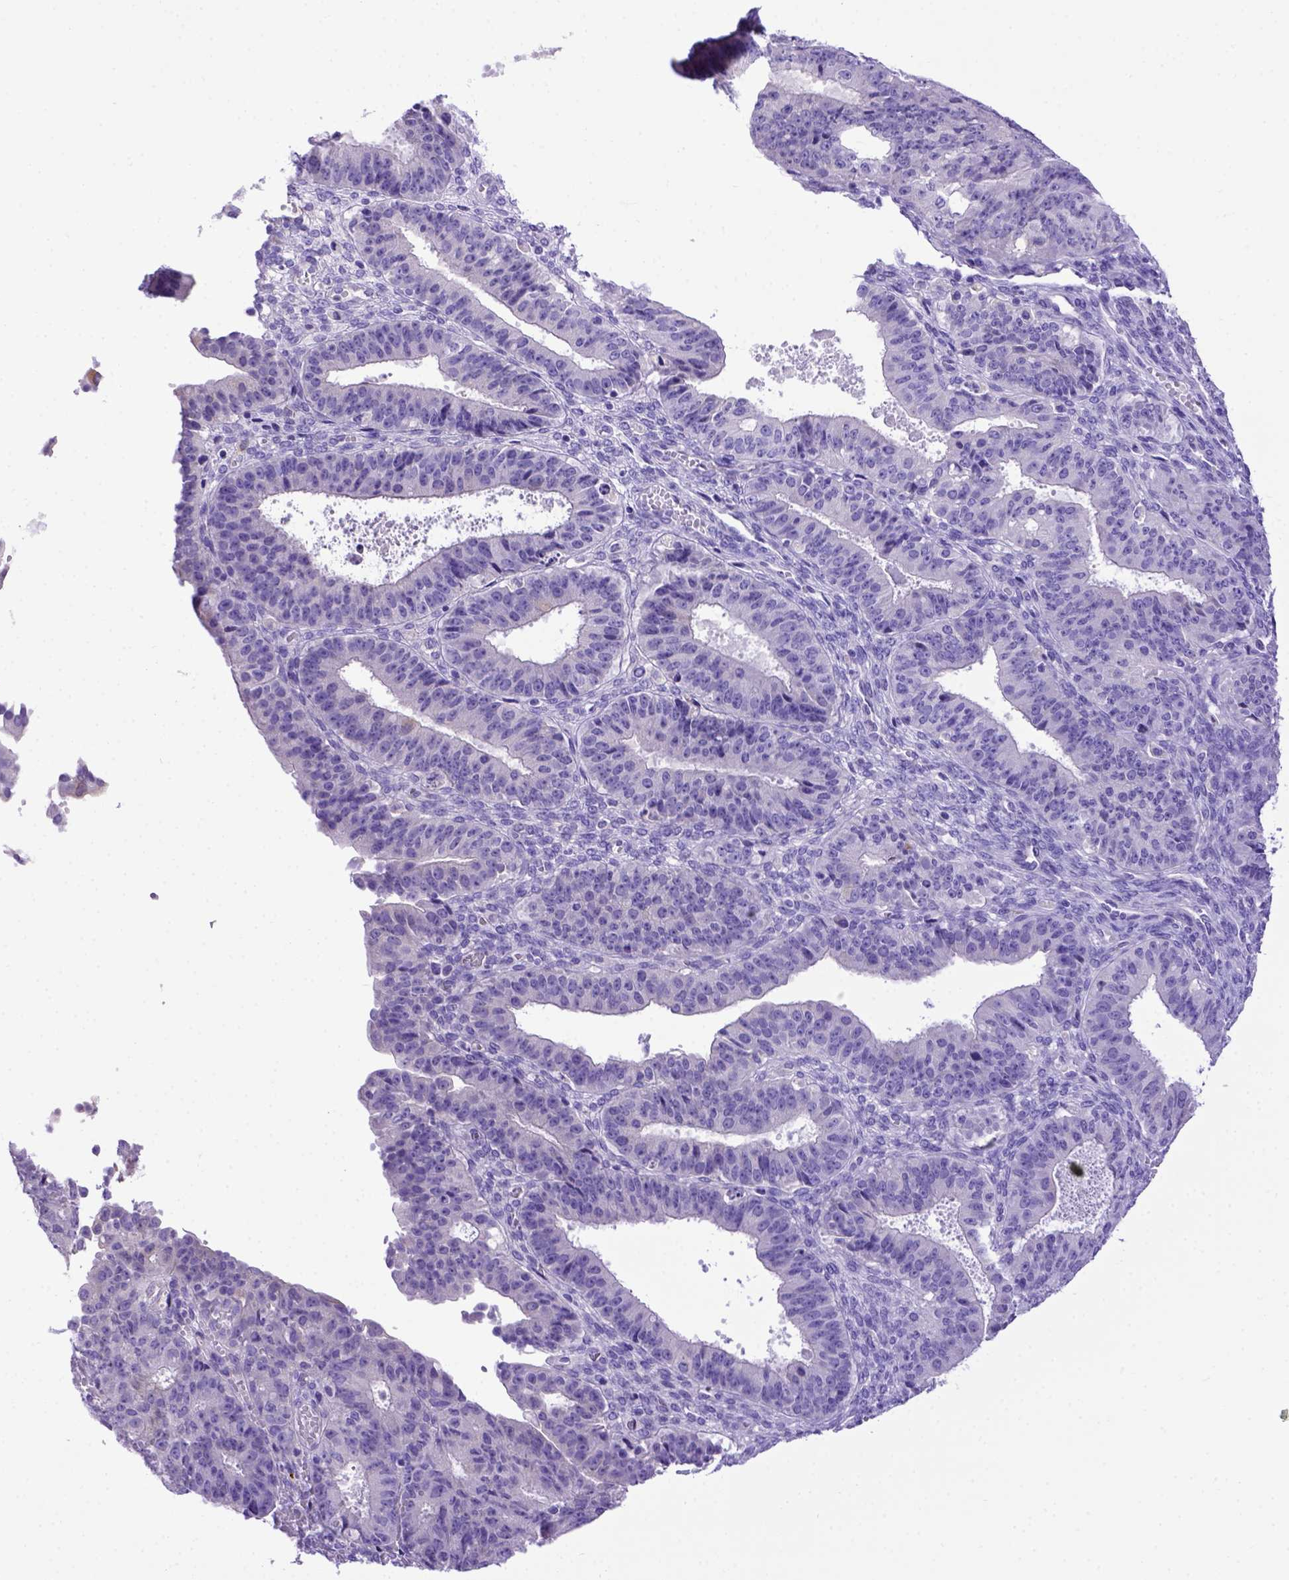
{"staining": {"intensity": "negative", "quantity": "none", "location": "none"}, "tissue": "ovarian cancer", "cell_type": "Tumor cells", "image_type": "cancer", "snomed": [{"axis": "morphology", "description": "Carcinoma, endometroid"}, {"axis": "topography", "description": "Ovary"}], "caption": "The micrograph displays no staining of tumor cells in ovarian cancer.", "gene": "PTGES", "patient": {"sex": "female", "age": 42}}